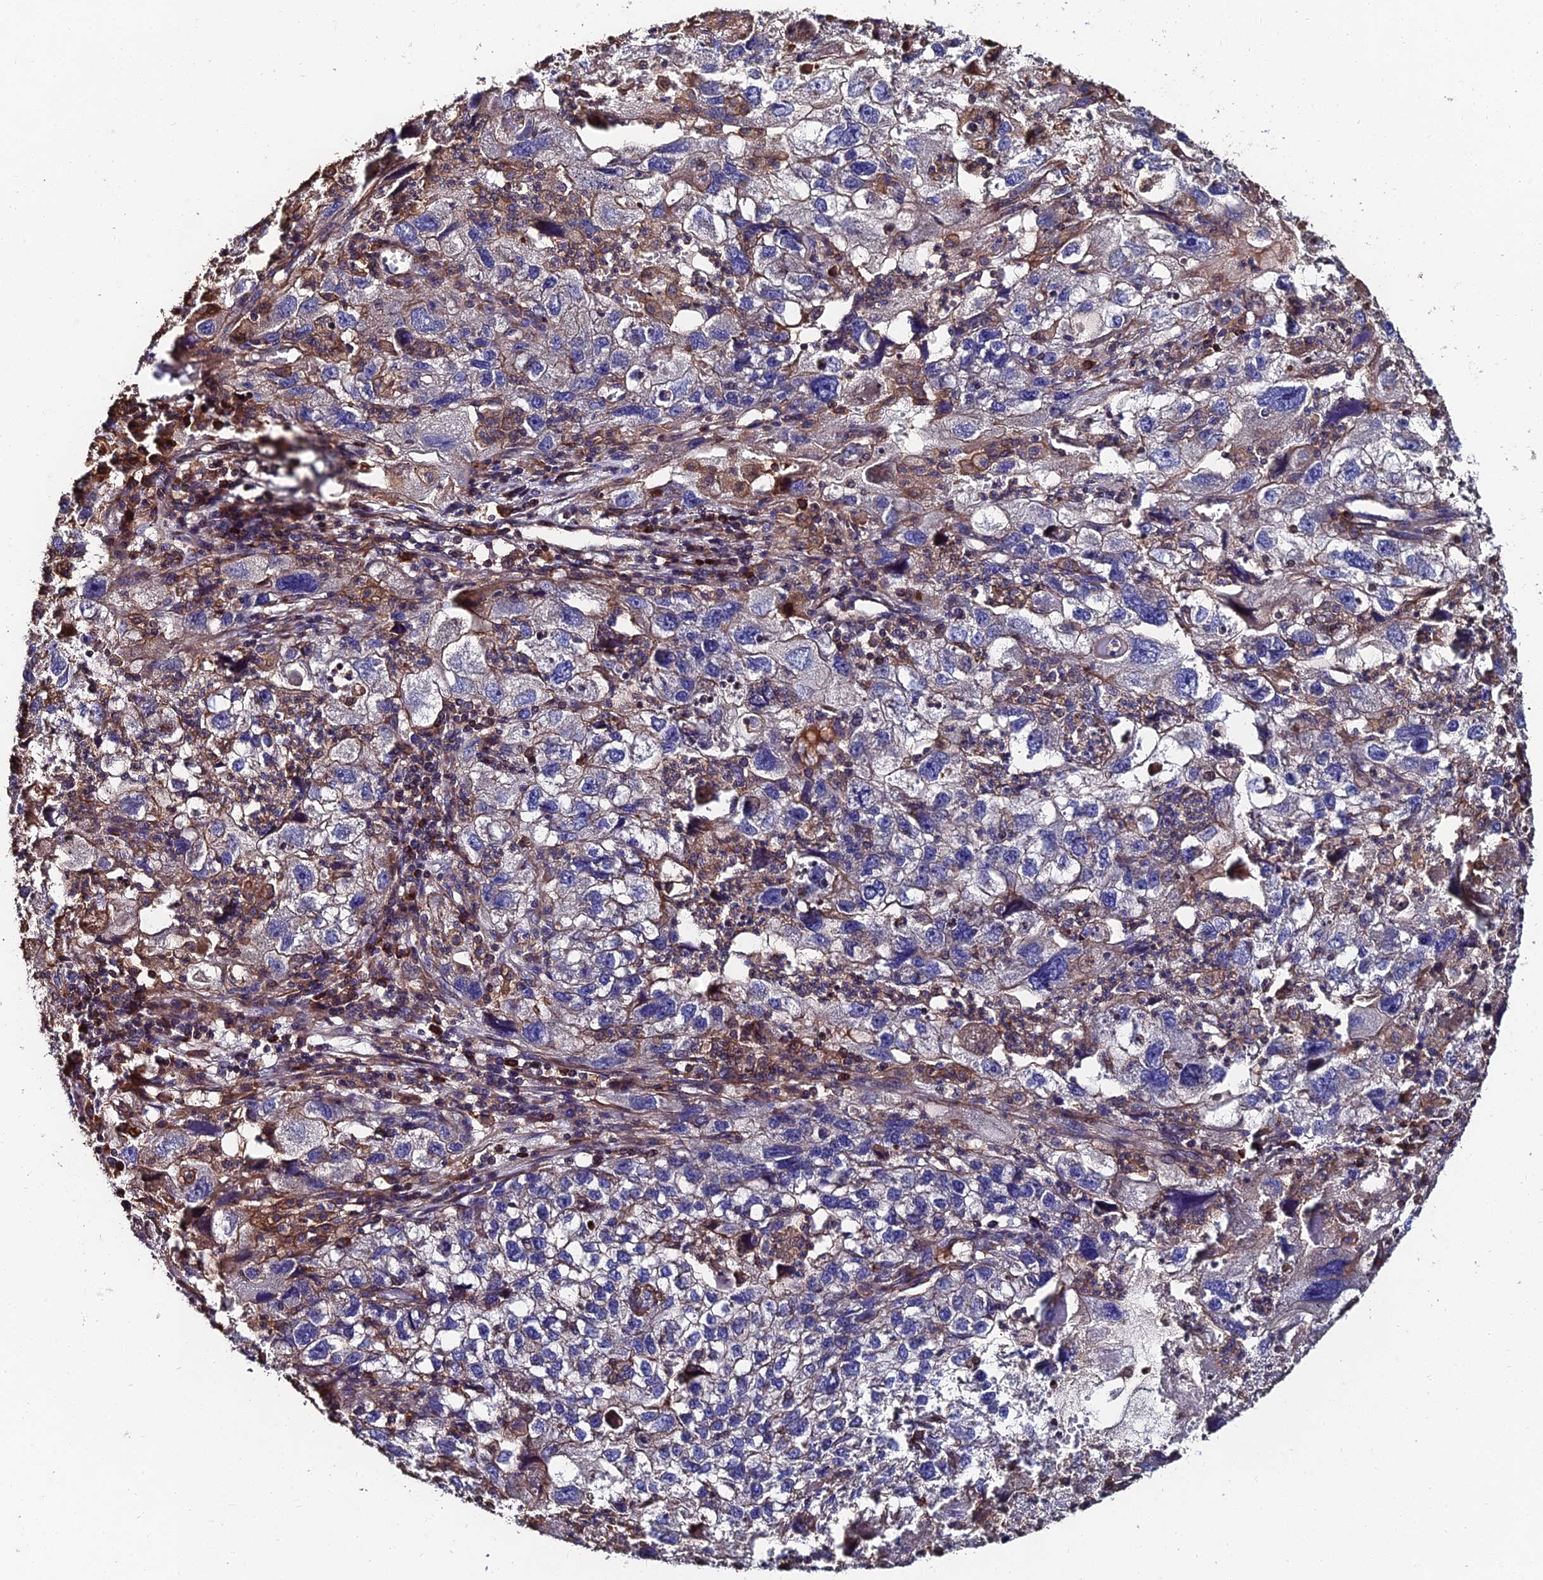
{"staining": {"intensity": "negative", "quantity": "none", "location": "none"}, "tissue": "endometrial cancer", "cell_type": "Tumor cells", "image_type": "cancer", "snomed": [{"axis": "morphology", "description": "Adenocarcinoma, NOS"}, {"axis": "topography", "description": "Endometrium"}], "caption": "The photomicrograph displays no significant expression in tumor cells of endometrial cancer.", "gene": "EXT1", "patient": {"sex": "female", "age": 49}}